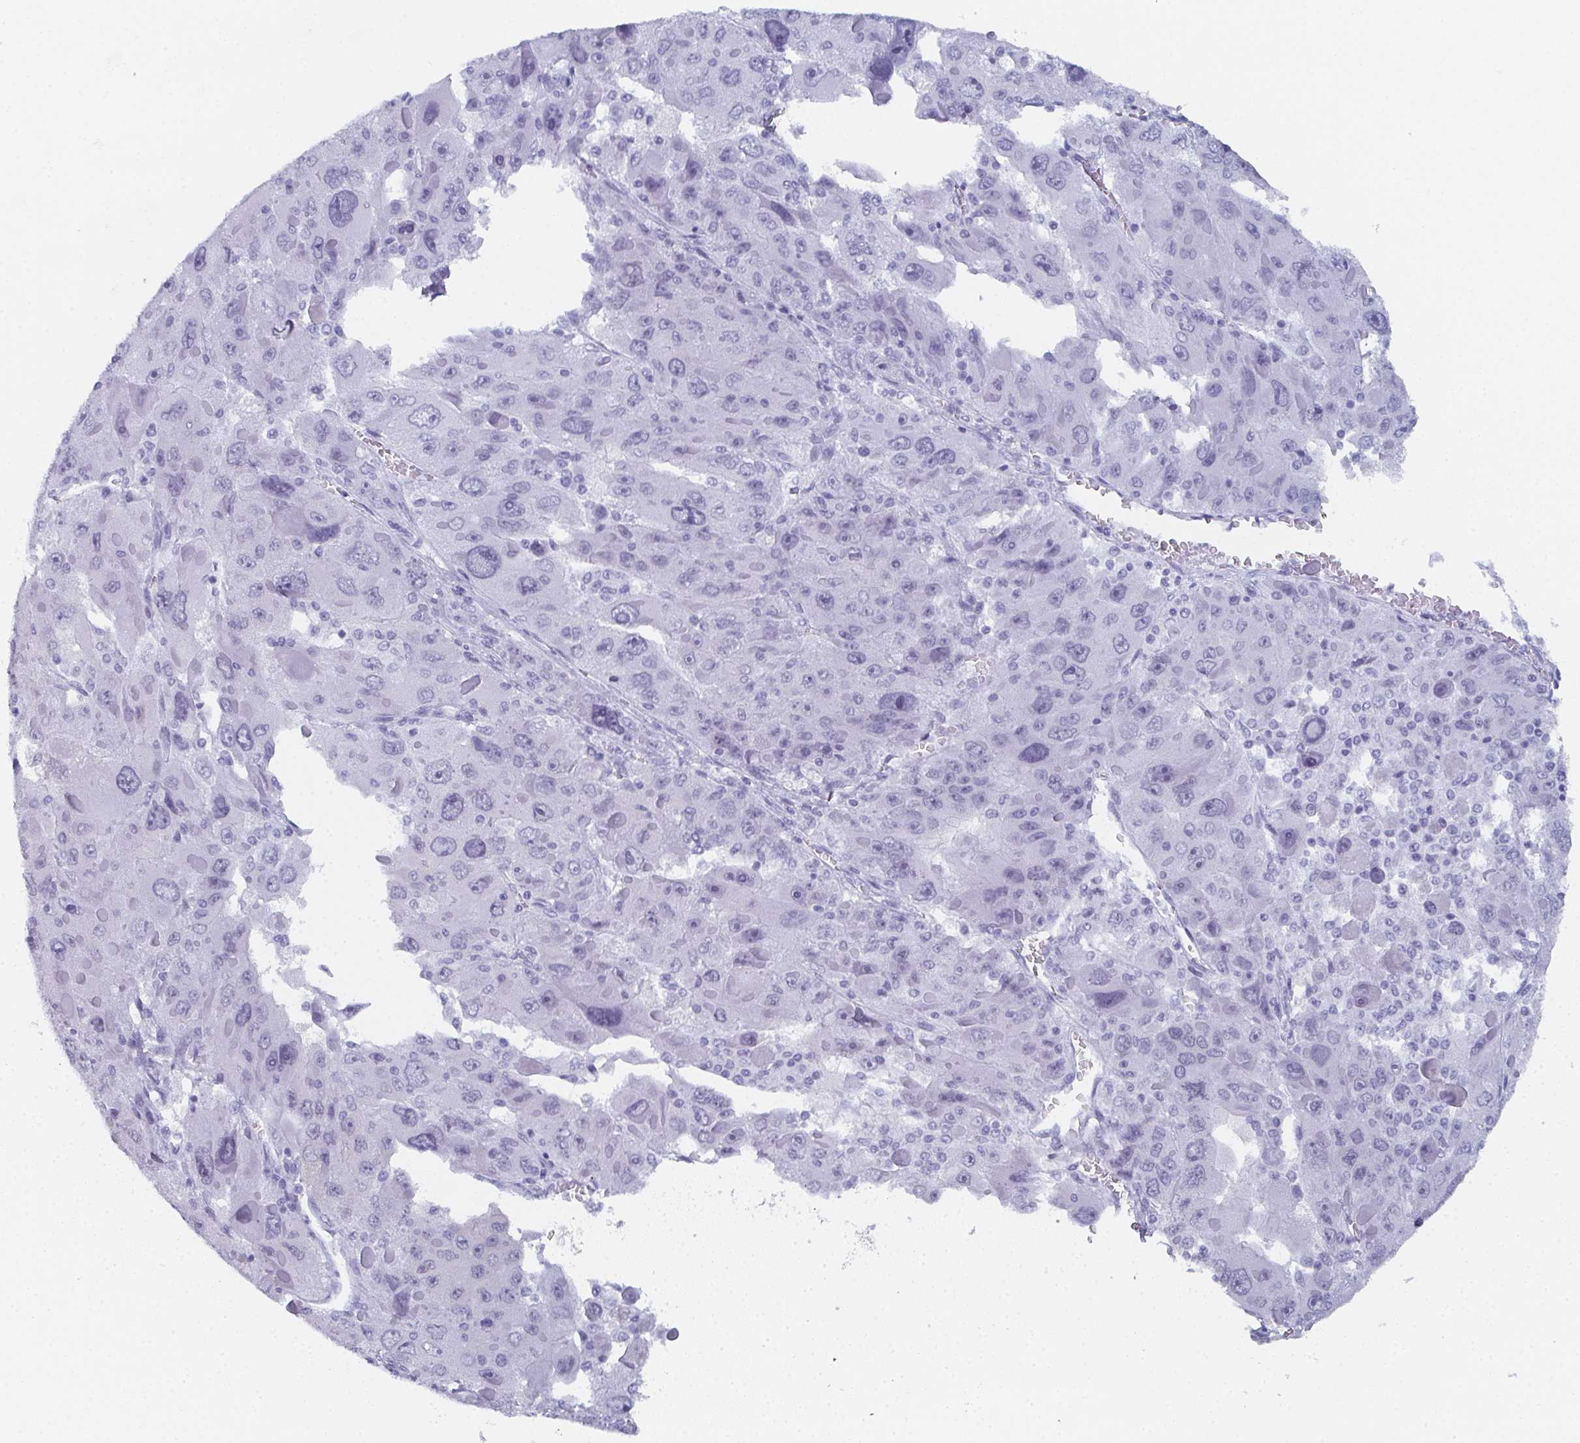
{"staining": {"intensity": "negative", "quantity": "none", "location": "none"}, "tissue": "liver cancer", "cell_type": "Tumor cells", "image_type": "cancer", "snomed": [{"axis": "morphology", "description": "Carcinoma, Hepatocellular, NOS"}, {"axis": "topography", "description": "Liver"}], "caption": "An image of human liver cancer is negative for staining in tumor cells.", "gene": "PYCR3", "patient": {"sex": "female", "age": 41}}